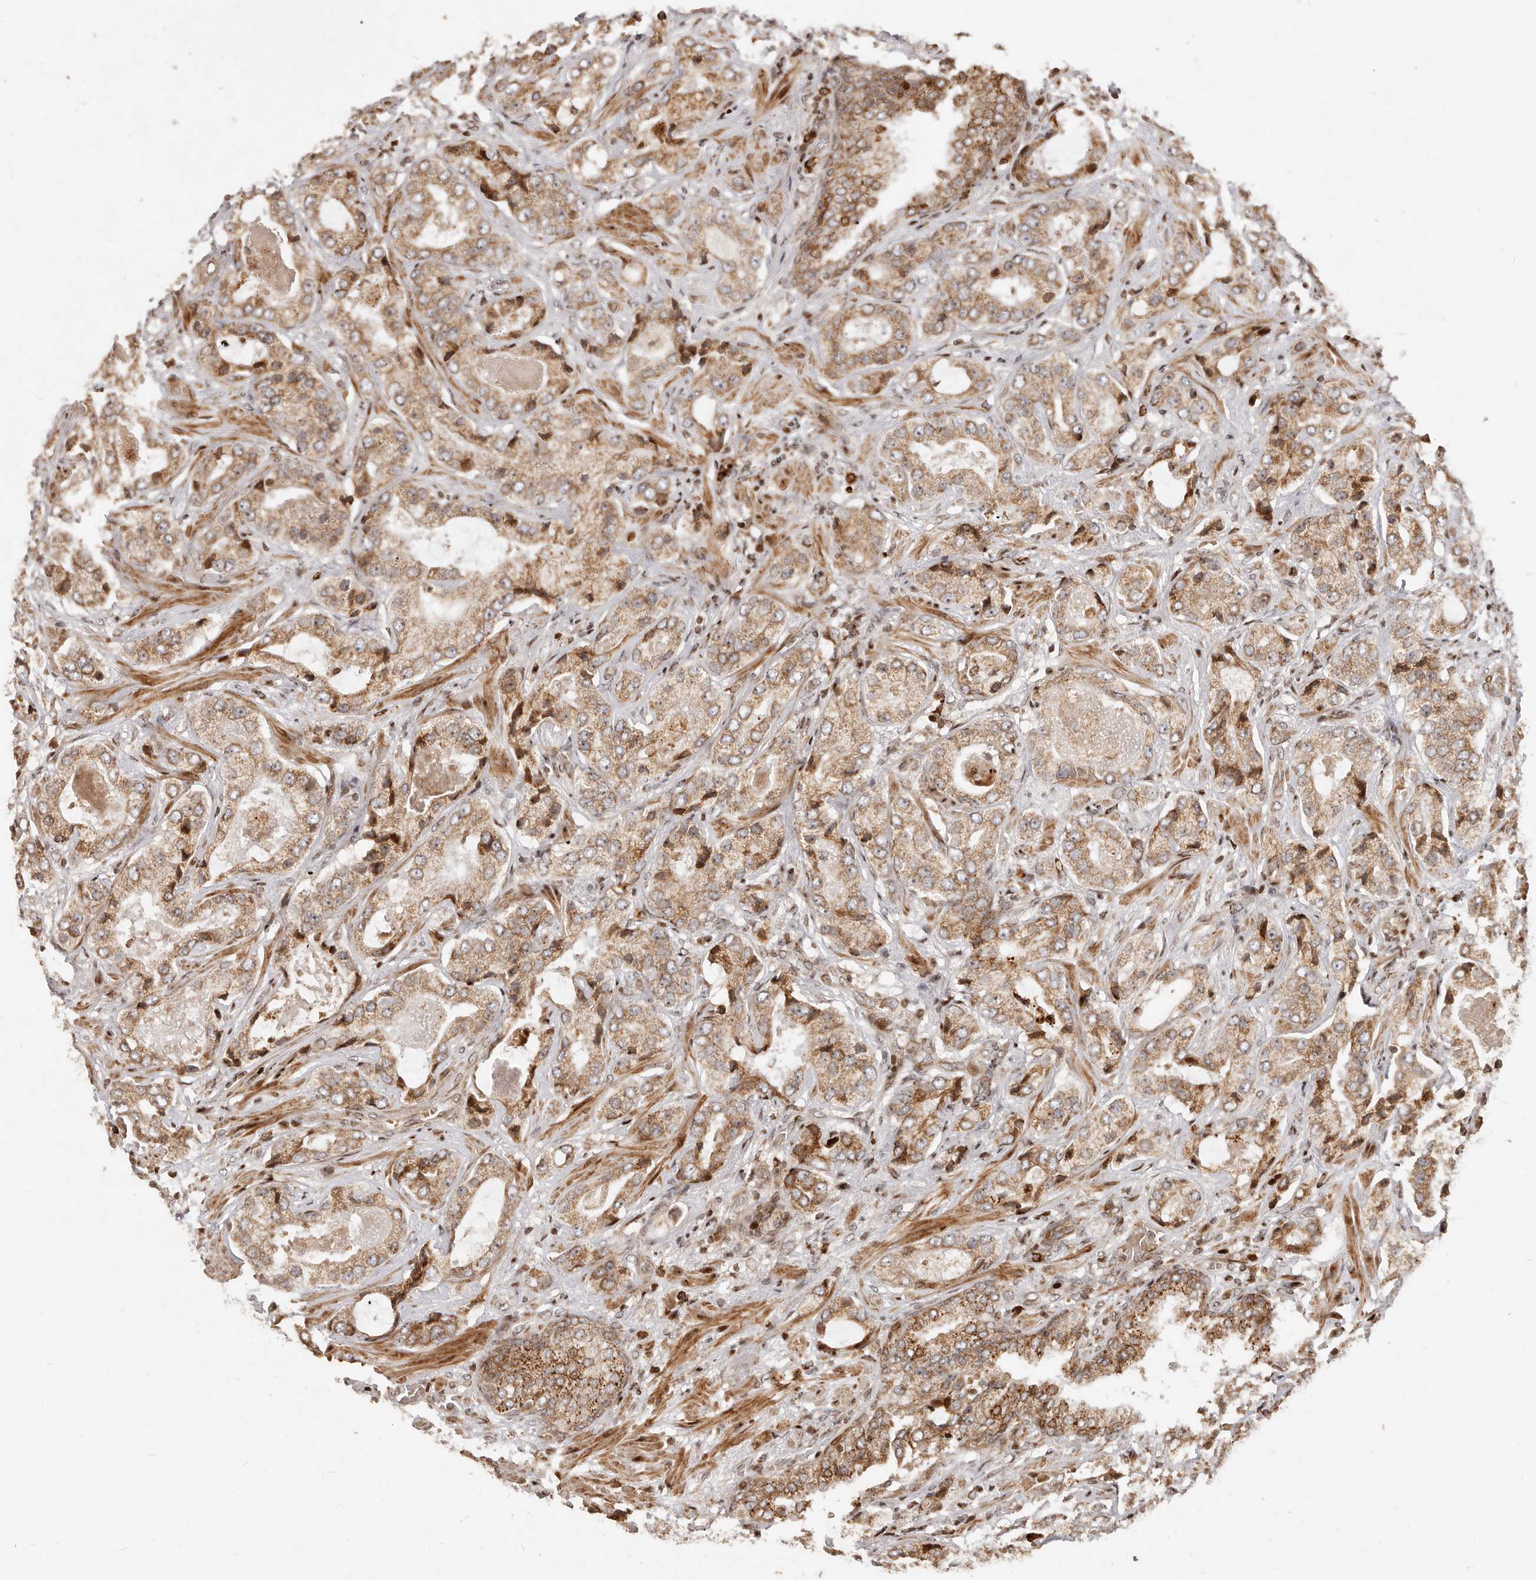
{"staining": {"intensity": "moderate", "quantity": ">75%", "location": "cytoplasmic/membranous"}, "tissue": "prostate cancer", "cell_type": "Tumor cells", "image_type": "cancer", "snomed": [{"axis": "morphology", "description": "Normal tissue, NOS"}, {"axis": "morphology", "description": "Adenocarcinoma, High grade"}, {"axis": "topography", "description": "Prostate"}, {"axis": "topography", "description": "Peripheral nerve tissue"}], "caption": "Immunohistochemical staining of human prostate high-grade adenocarcinoma displays moderate cytoplasmic/membranous protein positivity in about >75% of tumor cells.", "gene": "TRIM4", "patient": {"sex": "male", "age": 59}}